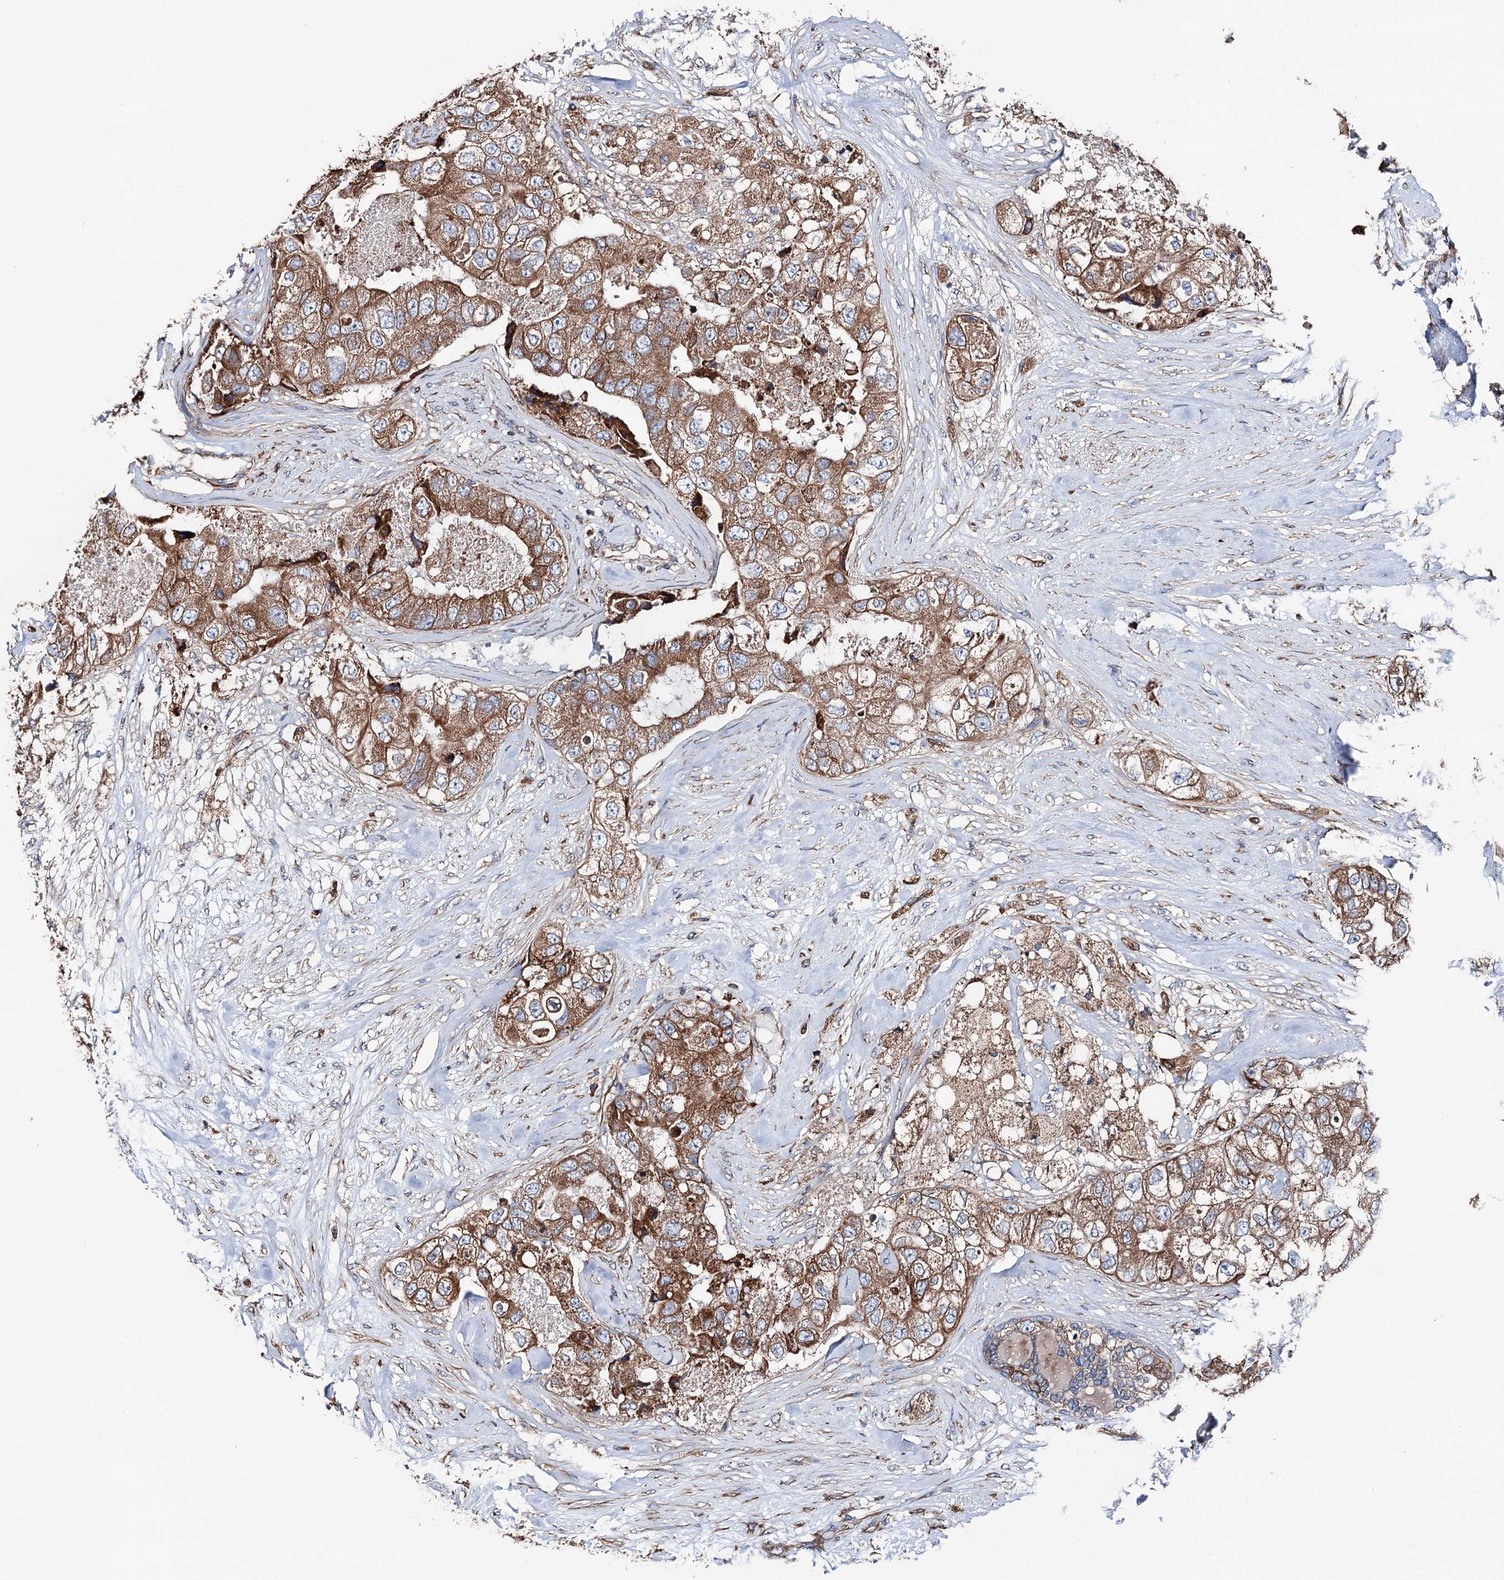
{"staining": {"intensity": "moderate", "quantity": ">75%", "location": "cytoplasmic/membranous"}, "tissue": "breast cancer", "cell_type": "Tumor cells", "image_type": "cancer", "snomed": [{"axis": "morphology", "description": "Duct carcinoma"}, {"axis": "topography", "description": "Breast"}], "caption": "Breast cancer stained with a brown dye demonstrates moderate cytoplasmic/membranous positive staining in about >75% of tumor cells.", "gene": "ERP29", "patient": {"sex": "female", "age": 62}}